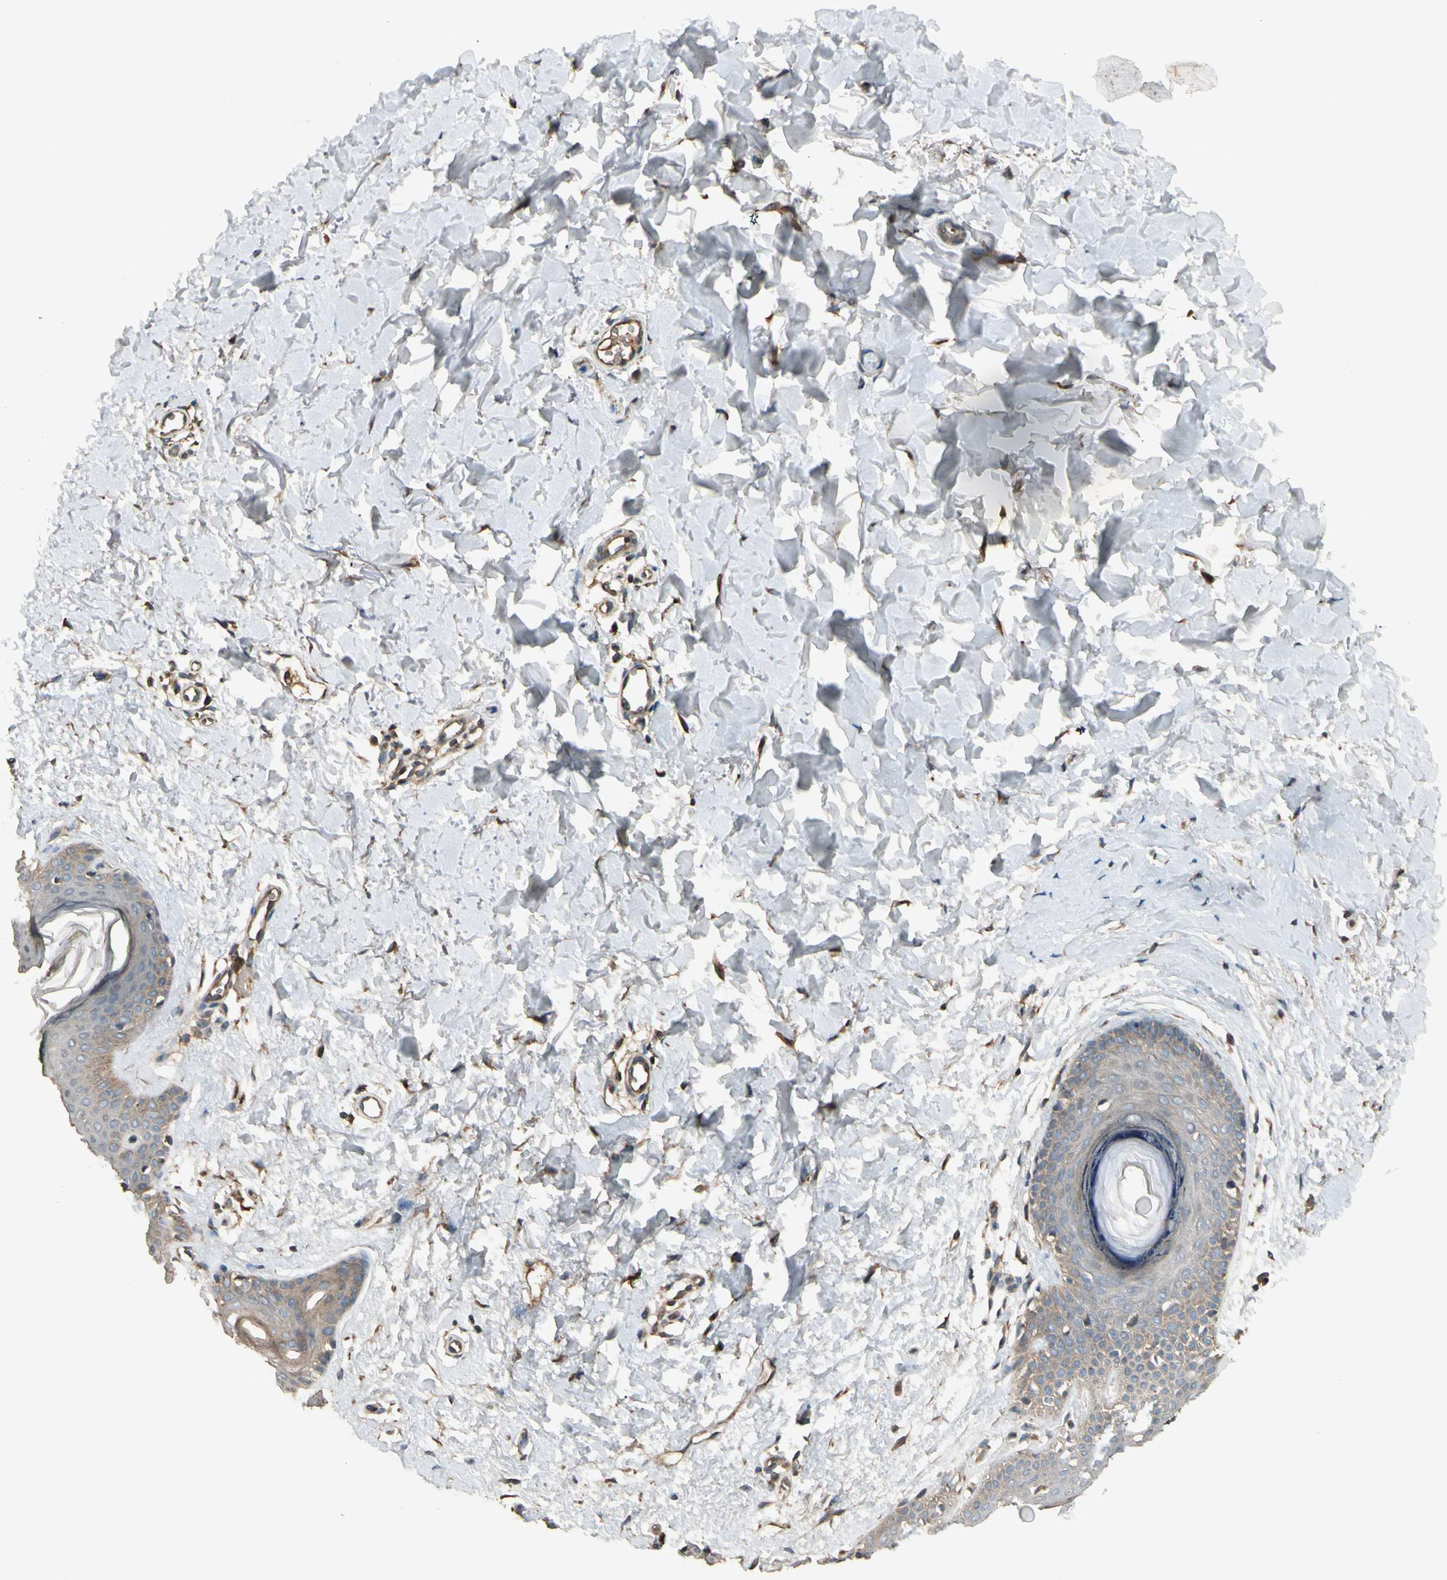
{"staining": {"intensity": "moderate", "quantity": ">75%", "location": "cytoplasmic/membranous,nuclear"}, "tissue": "skin", "cell_type": "Fibroblasts", "image_type": "normal", "snomed": [{"axis": "morphology", "description": "Normal tissue, NOS"}, {"axis": "topography", "description": "Skin"}], "caption": "Immunohistochemical staining of normal skin shows >75% levels of moderate cytoplasmic/membranous,nuclear protein positivity in approximately >75% of fibroblasts. The protein of interest is stained brown, and the nuclei are stained in blue (DAB IHC with brightfield microscopy, high magnification).", "gene": "TNFRSF21", "patient": {"sex": "female", "age": 56}}